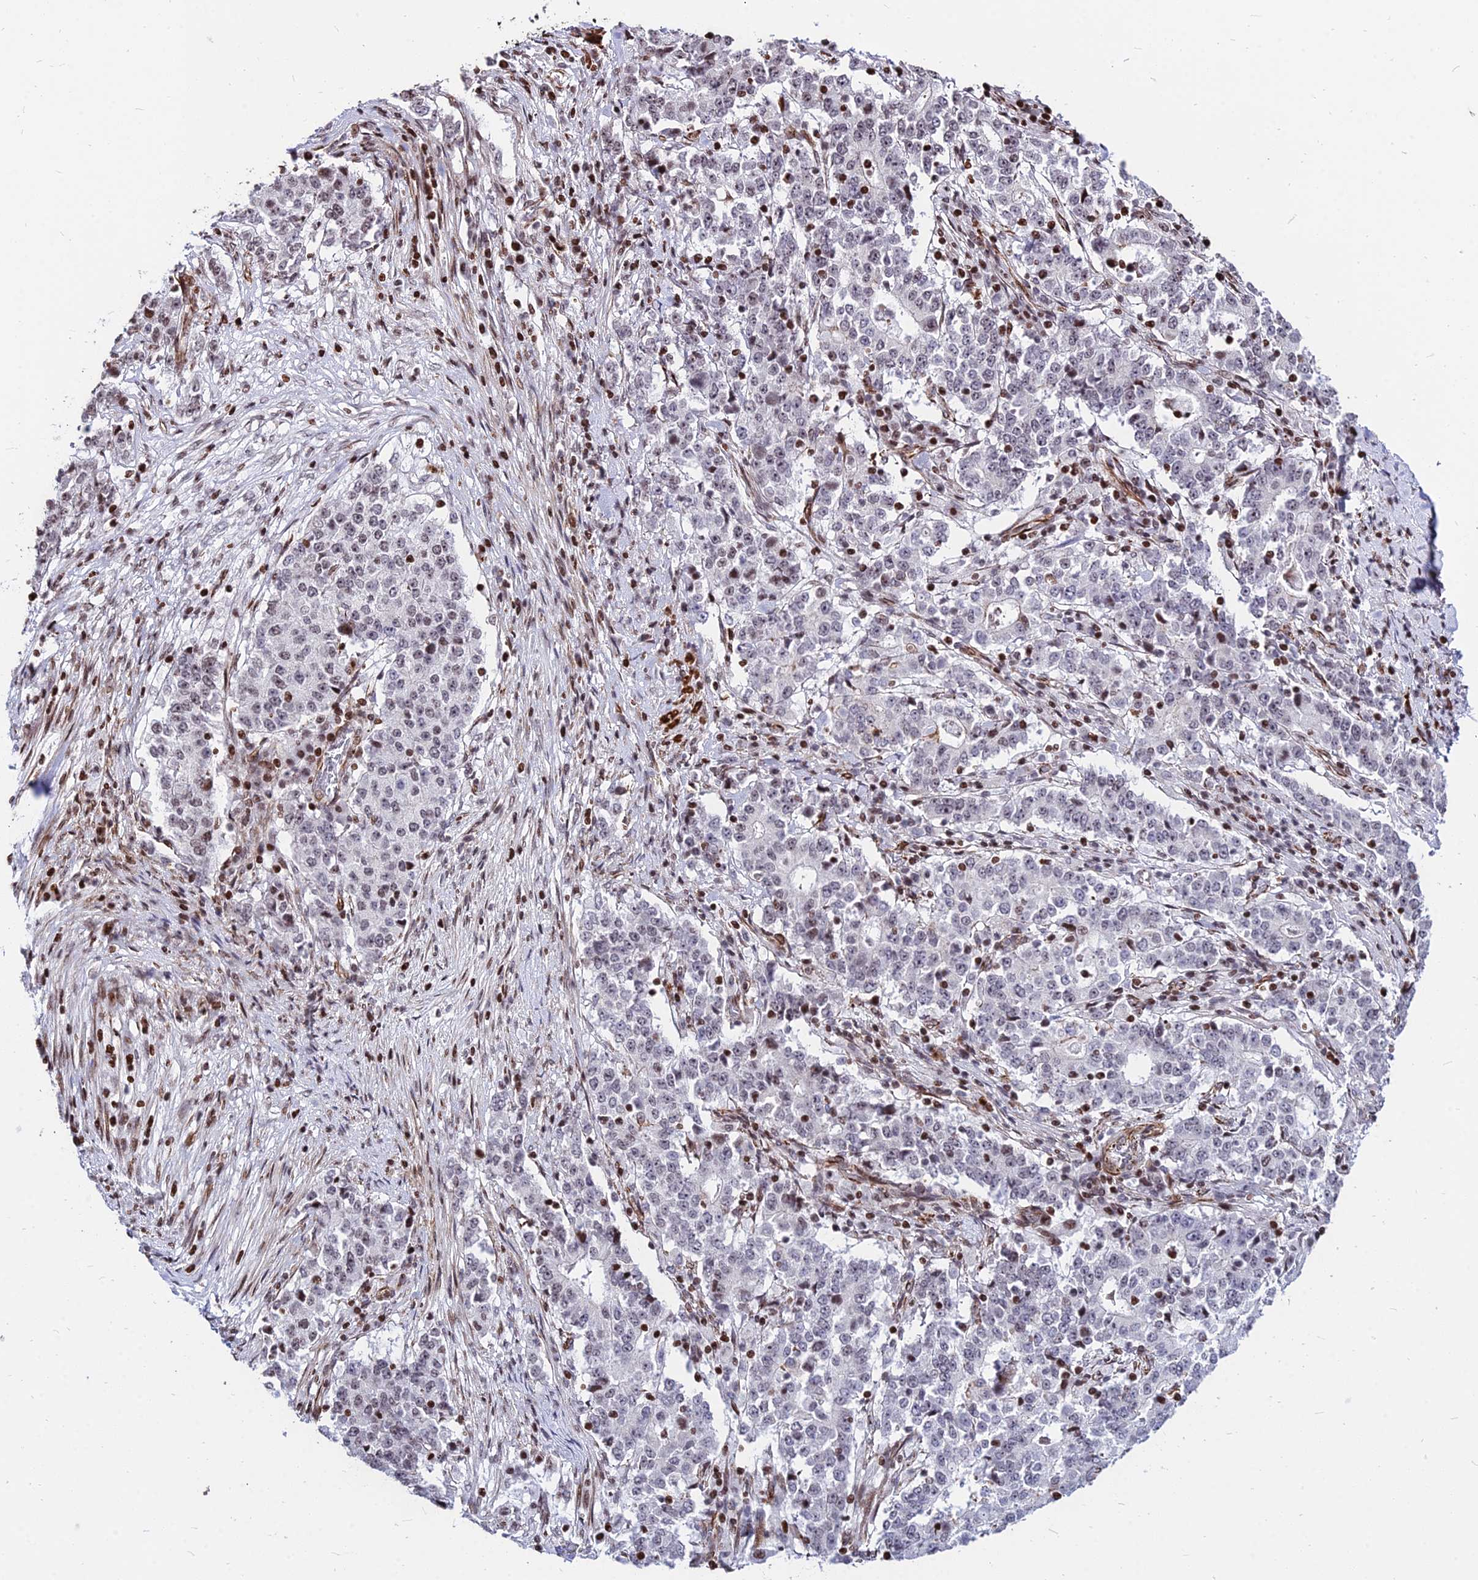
{"staining": {"intensity": "weak", "quantity": "<25%", "location": "nuclear"}, "tissue": "stomach cancer", "cell_type": "Tumor cells", "image_type": "cancer", "snomed": [{"axis": "morphology", "description": "Adenocarcinoma, NOS"}, {"axis": "topography", "description": "Stomach"}], "caption": "DAB immunohistochemical staining of adenocarcinoma (stomach) exhibits no significant staining in tumor cells.", "gene": "NYAP2", "patient": {"sex": "male", "age": 59}}